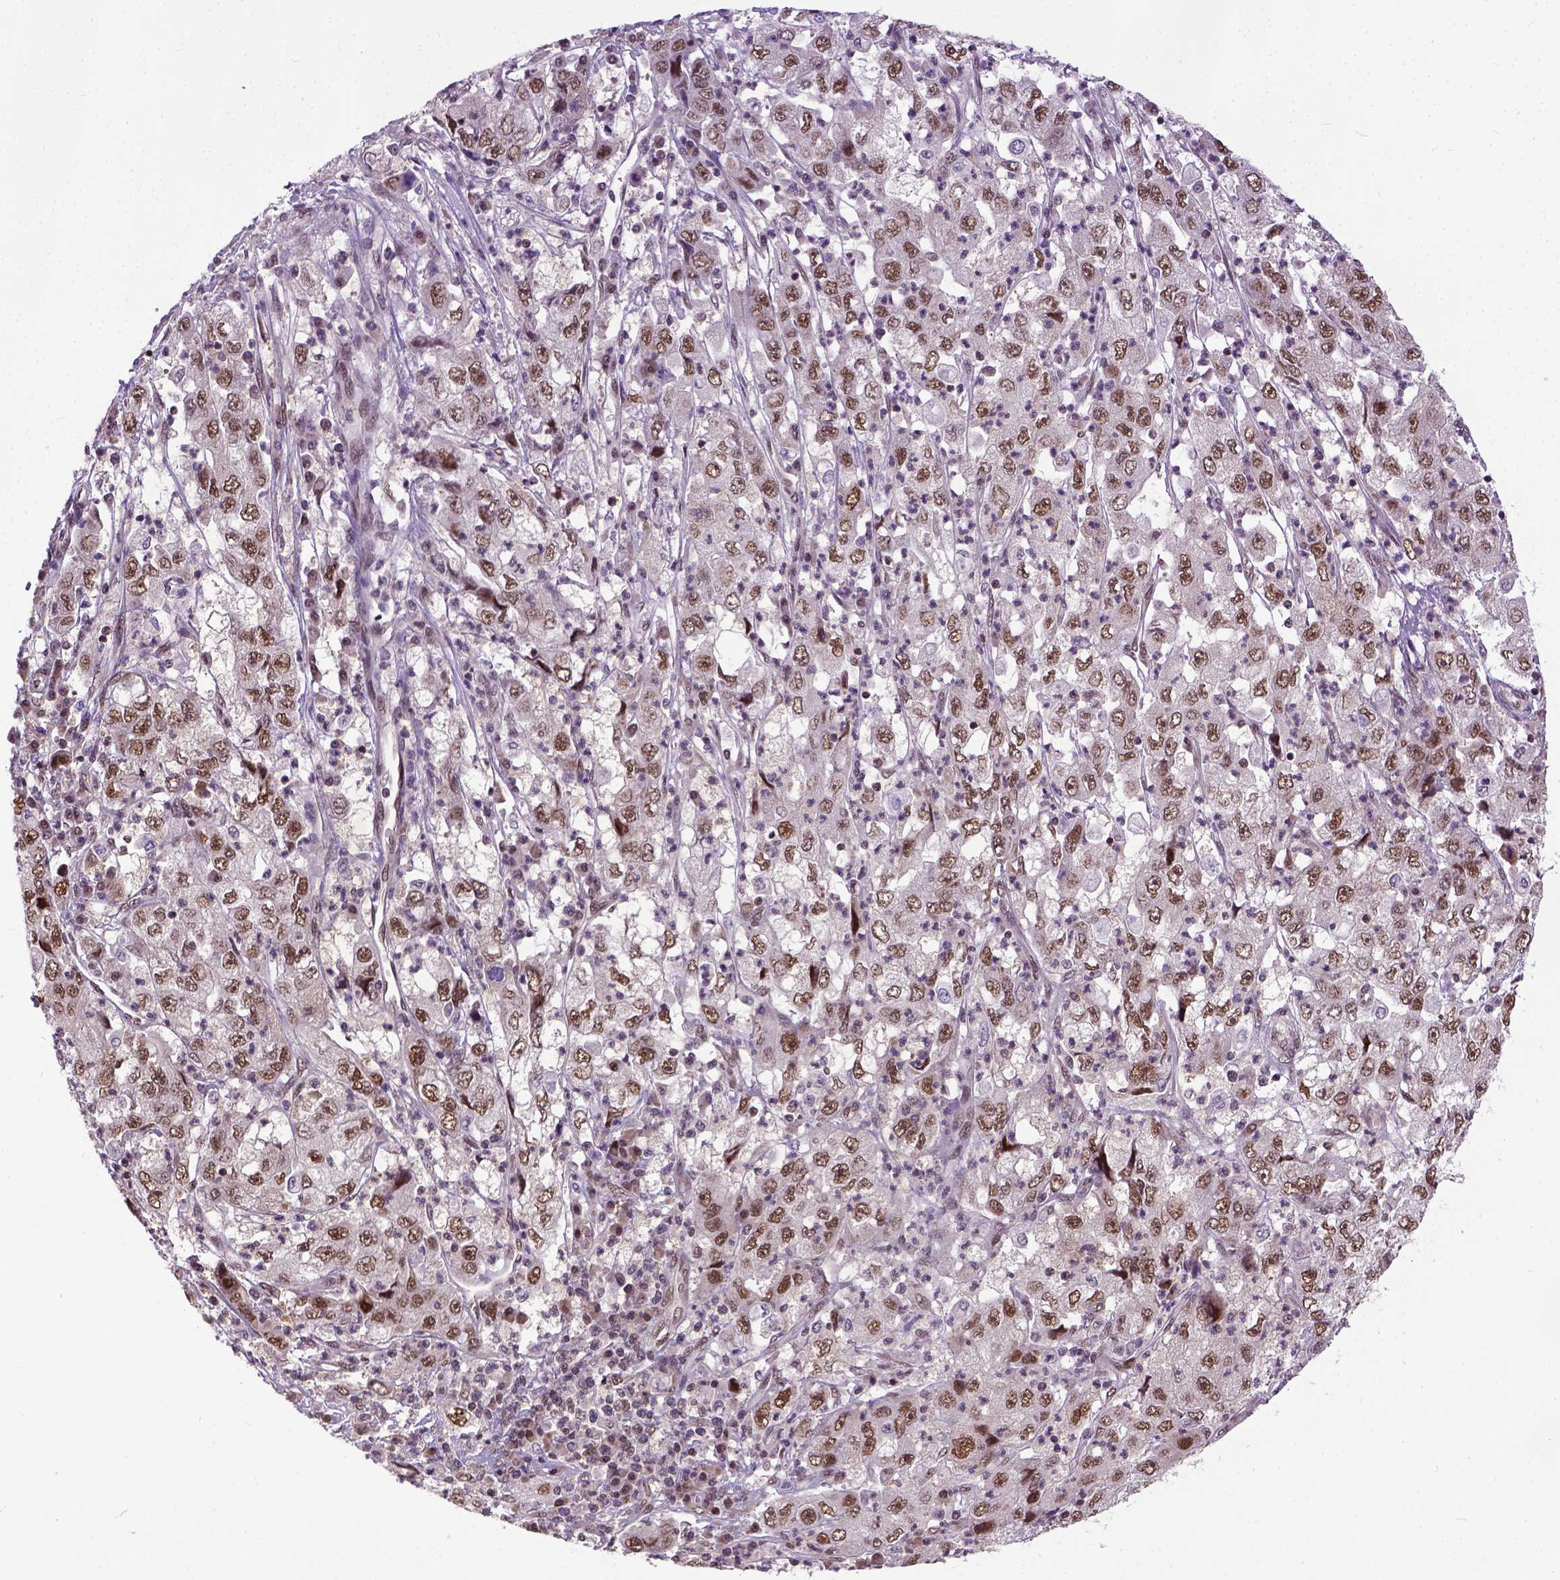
{"staining": {"intensity": "moderate", "quantity": ">75%", "location": "nuclear"}, "tissue": "cervical cancer", "cell_type": "Tumor cells", "image_type": "cancer", "snomed": [{"axis": "morphology", "description": "Squamous cell carcinoma, NOS"}, {"axis": "topography", "description": "Cervix"}], "caption": "A high-resolution photomicrograph shows immunohistochemistry (IHC) staining of cervical squamous cell carcinoma, which shows moderate nuclear staining in approximately >75% of tumor cells.", "gene": "UBA3", "patient": {"sex": "female", "age": 36}}